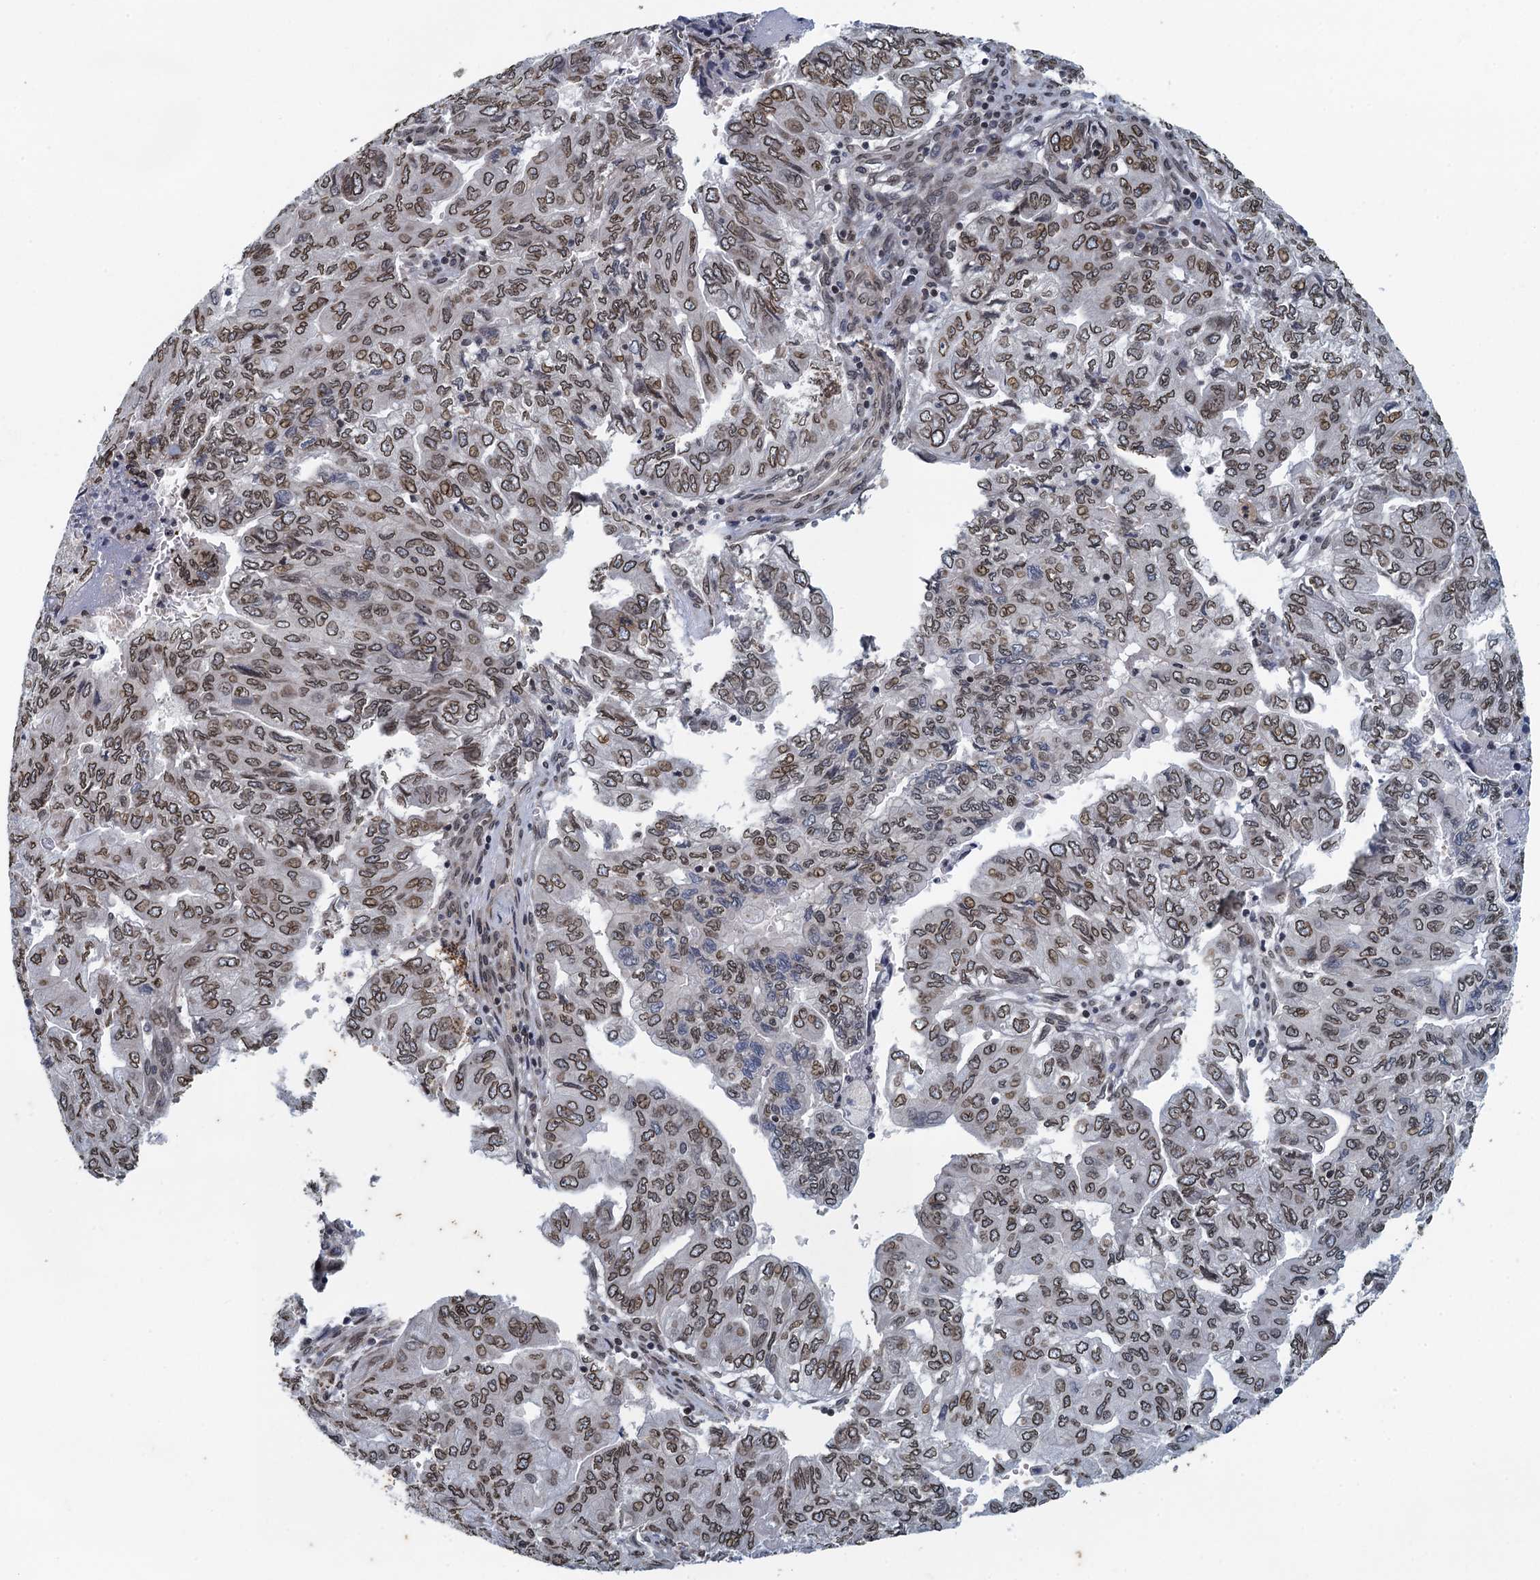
{"staining": {"intensity": "moderate", "quantity": ">75%", "location": "cytoplasmic/membranous,nuclear"}, "tissue": "pancreatic cancer", "cell_type": "Tumor cells", "image_type": "cancer", "snomed": [{"axis": "morphology", "description": "Adenocarcinoma, NOS"}, {"axis": "topography", "description": "Pancreas"}], "caption": "Pancreatic cancer (adenocarcinoma) stained for a protein exhibits moderate cytoplasmic/membranous and nuclear positivity in tumor cells.", "gene": "CCDC34", "patient": {"sex": "male", "age": 51}}